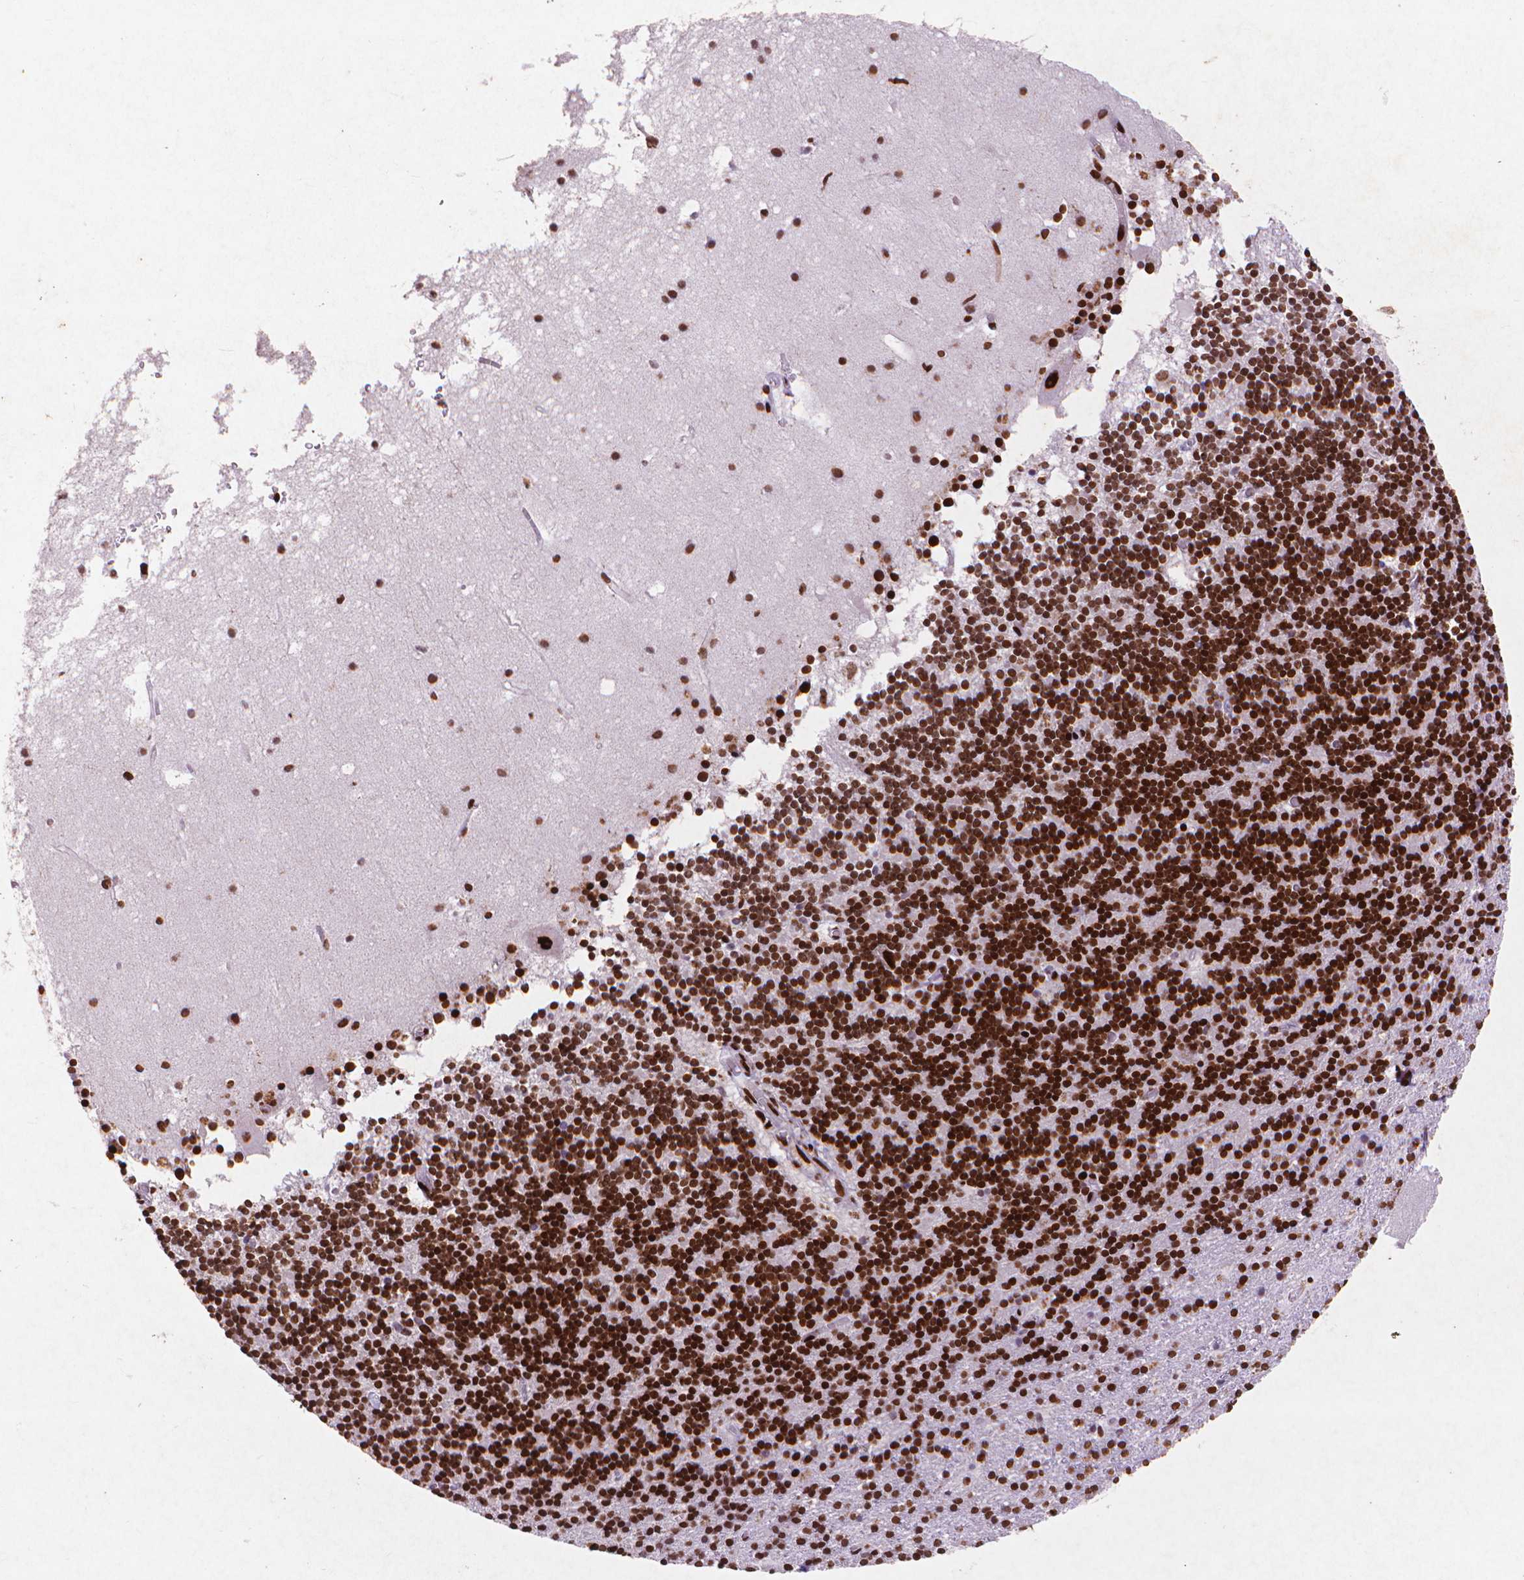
{"staining": {"intensity": "strong", "quantity": ">75%", "location": "nuclear"}, "tissue": "cerebellum", "cell_type": "Cells in granular layer", "image_type": "normal", "snomed": [{"axis": "morphology", "description": "Normal tissue, NOS"}, {"axis": "topography", "description": "Cerebellum"}], "caption": "Strong nuclear staining for a protein is present in approximately >75% of cells in granular layer of unremarkable cerebellum using immunohistochemistry.", "gene": "CITED2", "patient": {"sex": "male", "age": 70}}